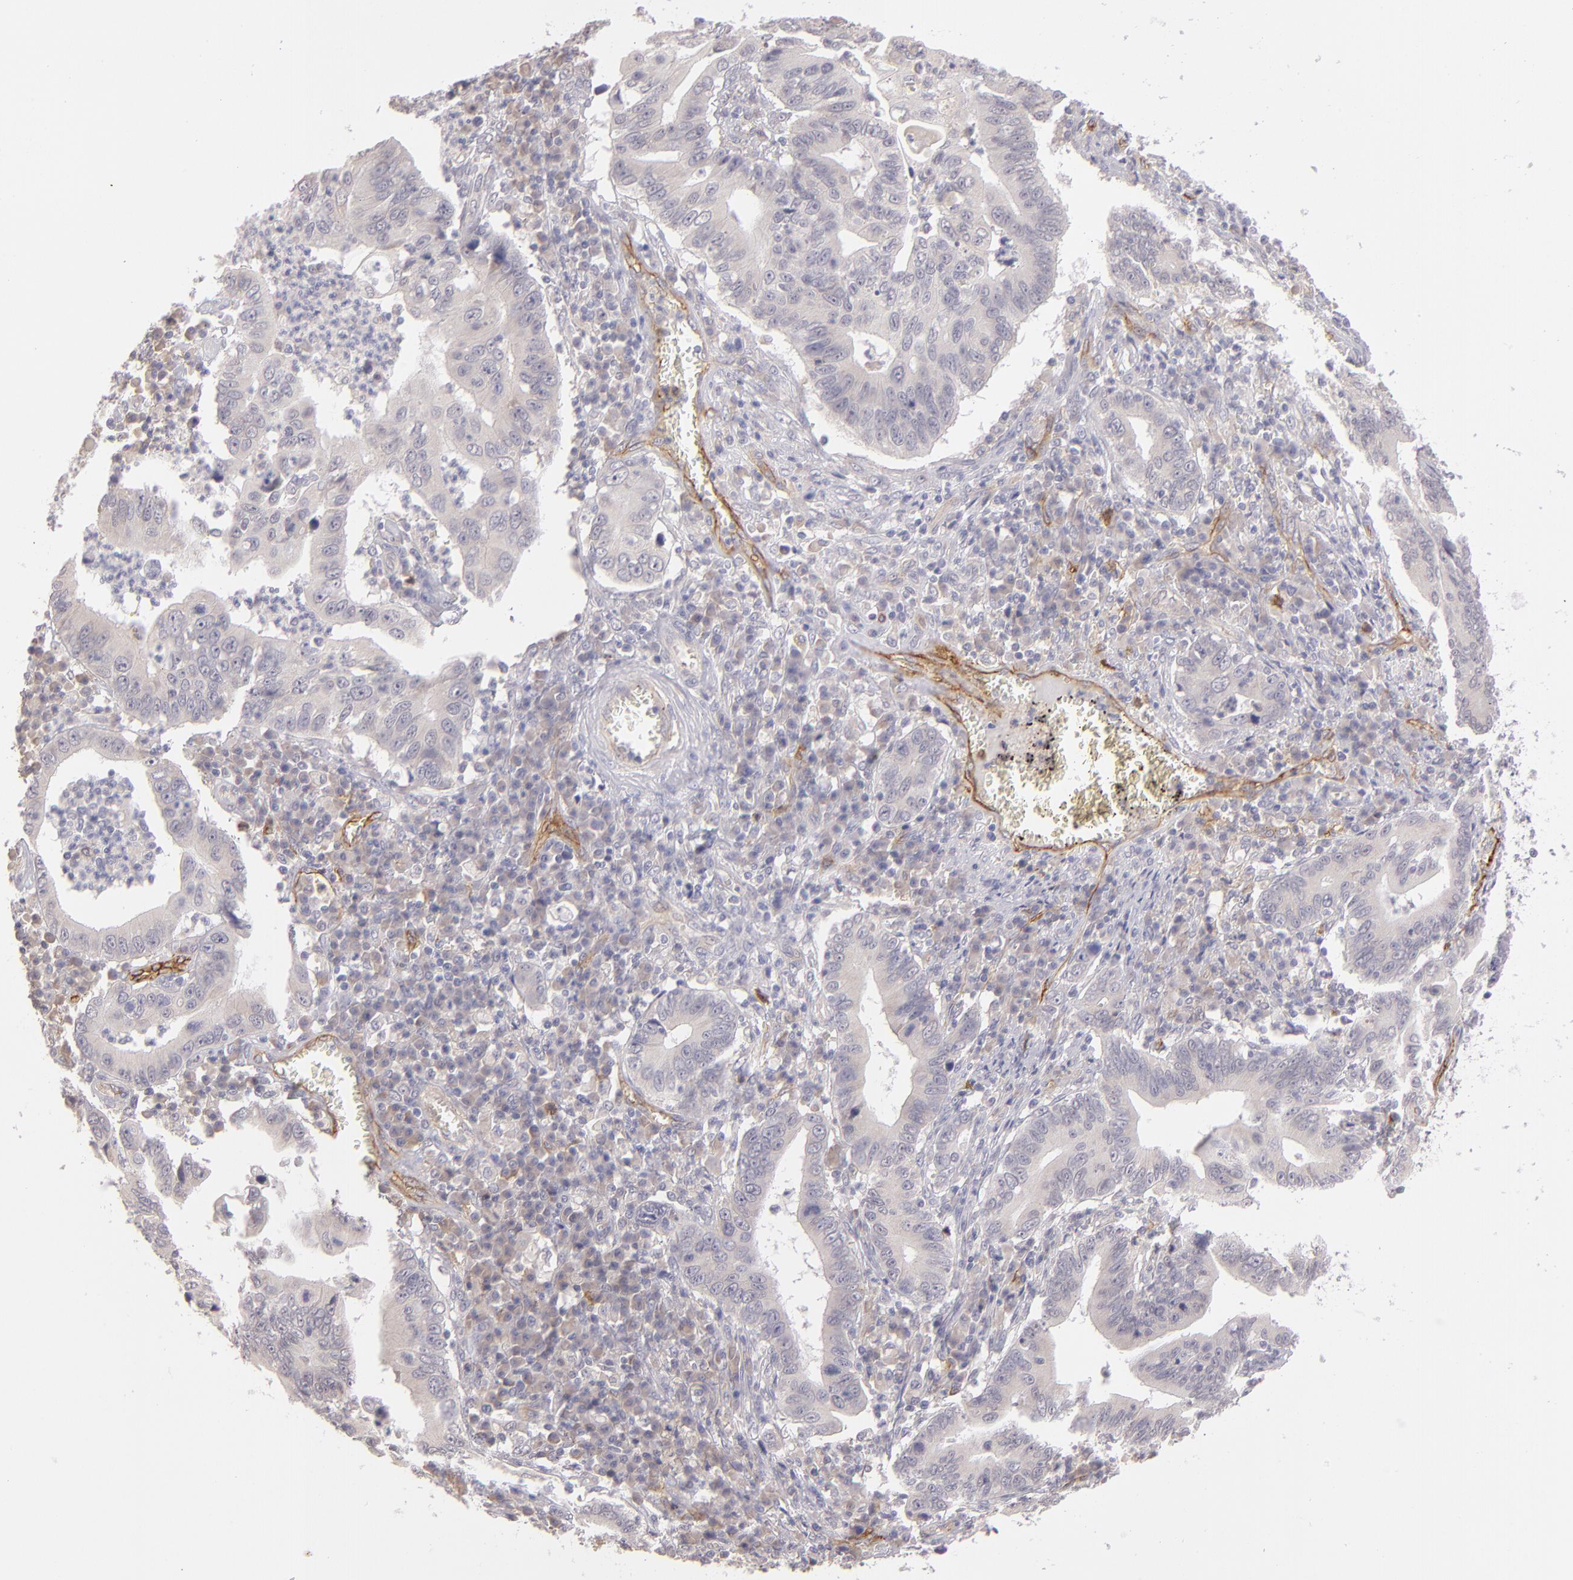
{"staining": {"intensity": "negative", "quantity": "none", "location": "none"}, "tissue": "stomach cancer", "cell_type": "Tumor cells", "image_type": "cancer", "snomed": [{"axis": "morphology", "description": "Adenocarcinoma, NOS"}, {"axis": "topography", "description": "Stomach, upper"}], "caption": "This is an IHC image of adenocarcinoma (stomach). There is no positivity in tumor cells.", "gene": "THBD", "patient": {"sex": "male", "age": 63}}